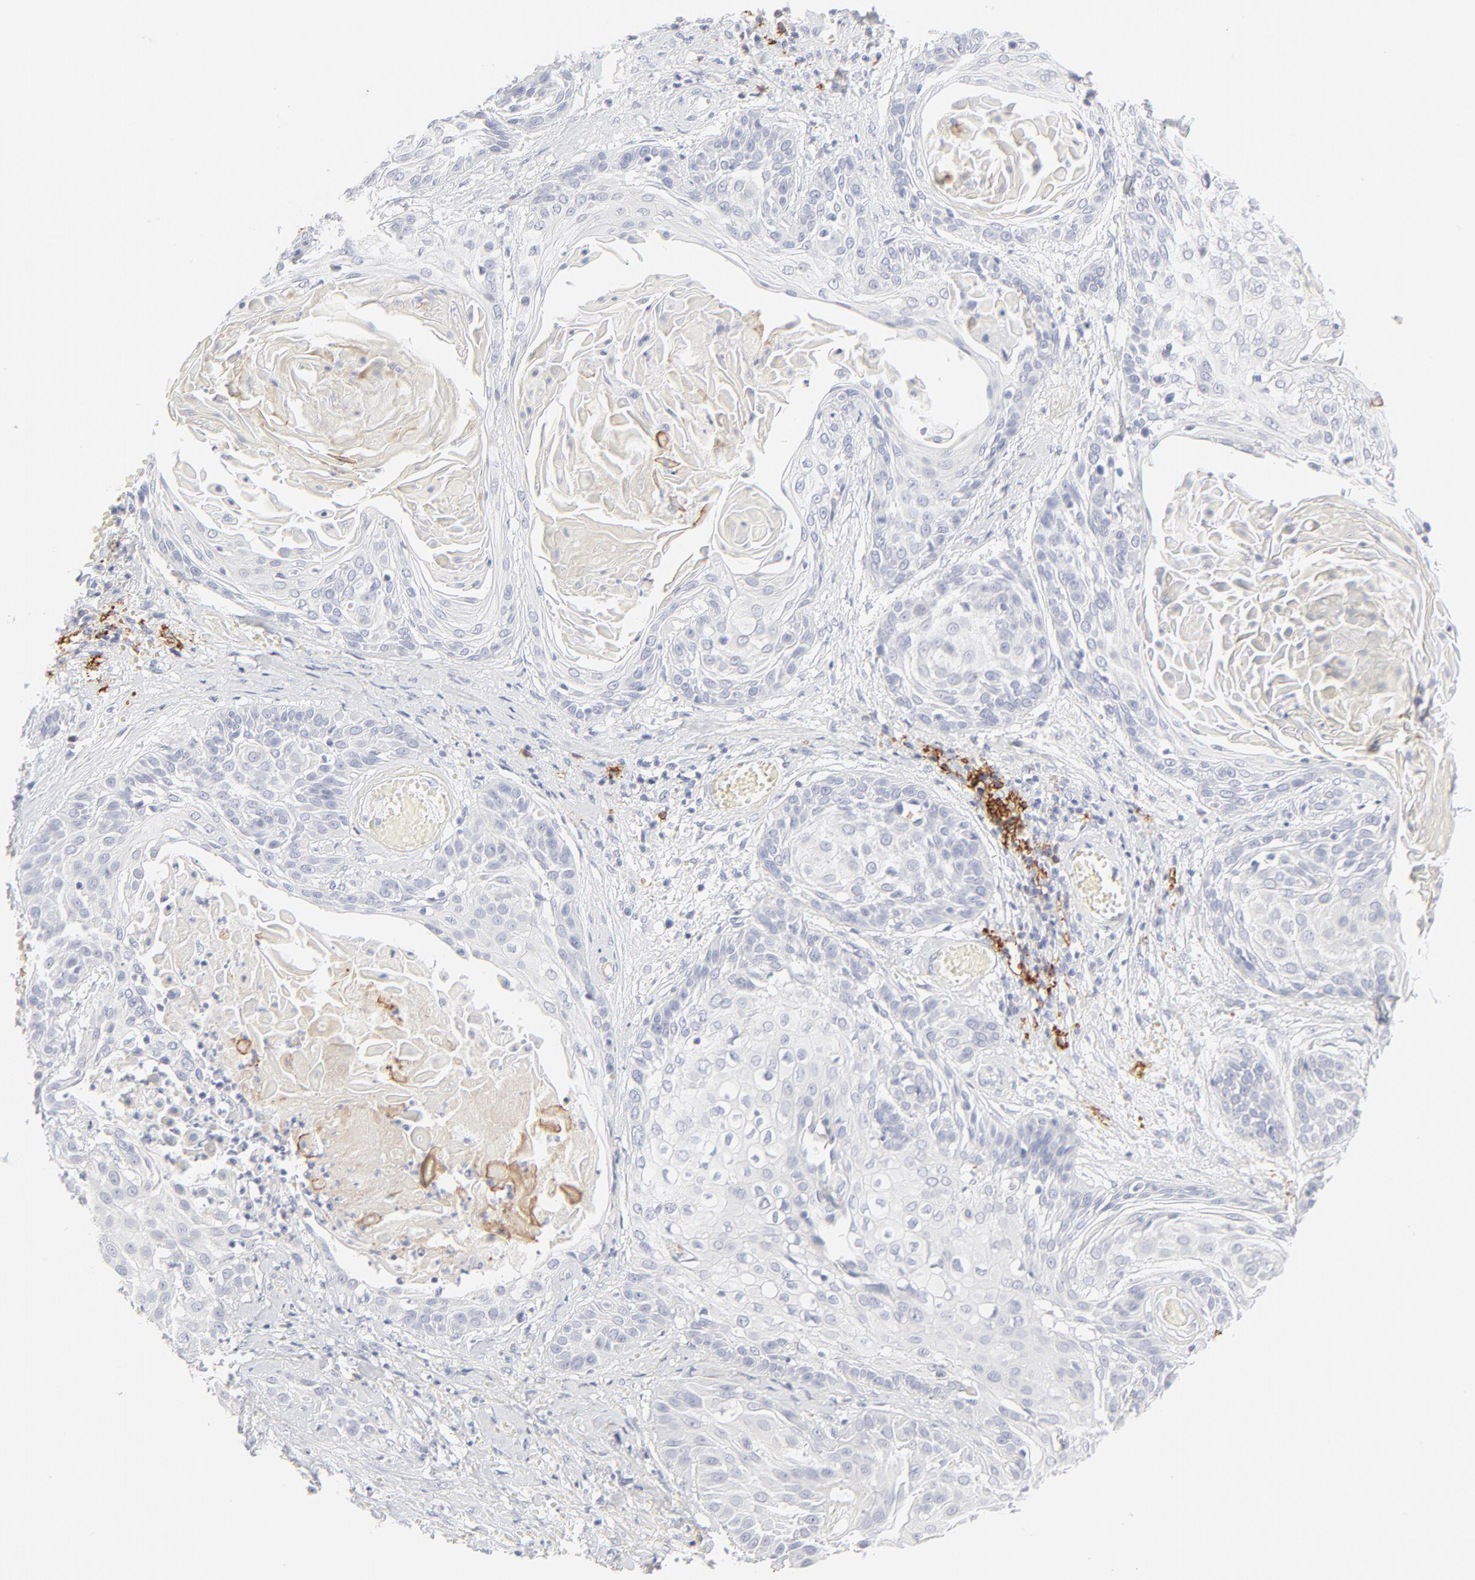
{"staining": {"intensity": "negative", "quantity": "none", "location": "none"}, "tissue": "cervical cancer", "cell_type": "Tumor cells", "image_type": "cancer", "snomed": [{"axis": "morphology", "description": "Squamous cell carcinoma, NOS"}, {"axis": "topography", "description": "Cervix"}], "caption": "Immunohistochemistry (IHC) histopathology image of human cervical cancer stained for a protein (brown), which reveals no expression in tumor cells.", "gene": "CCR7", "patient": {"sex": "female", "age": 57}}